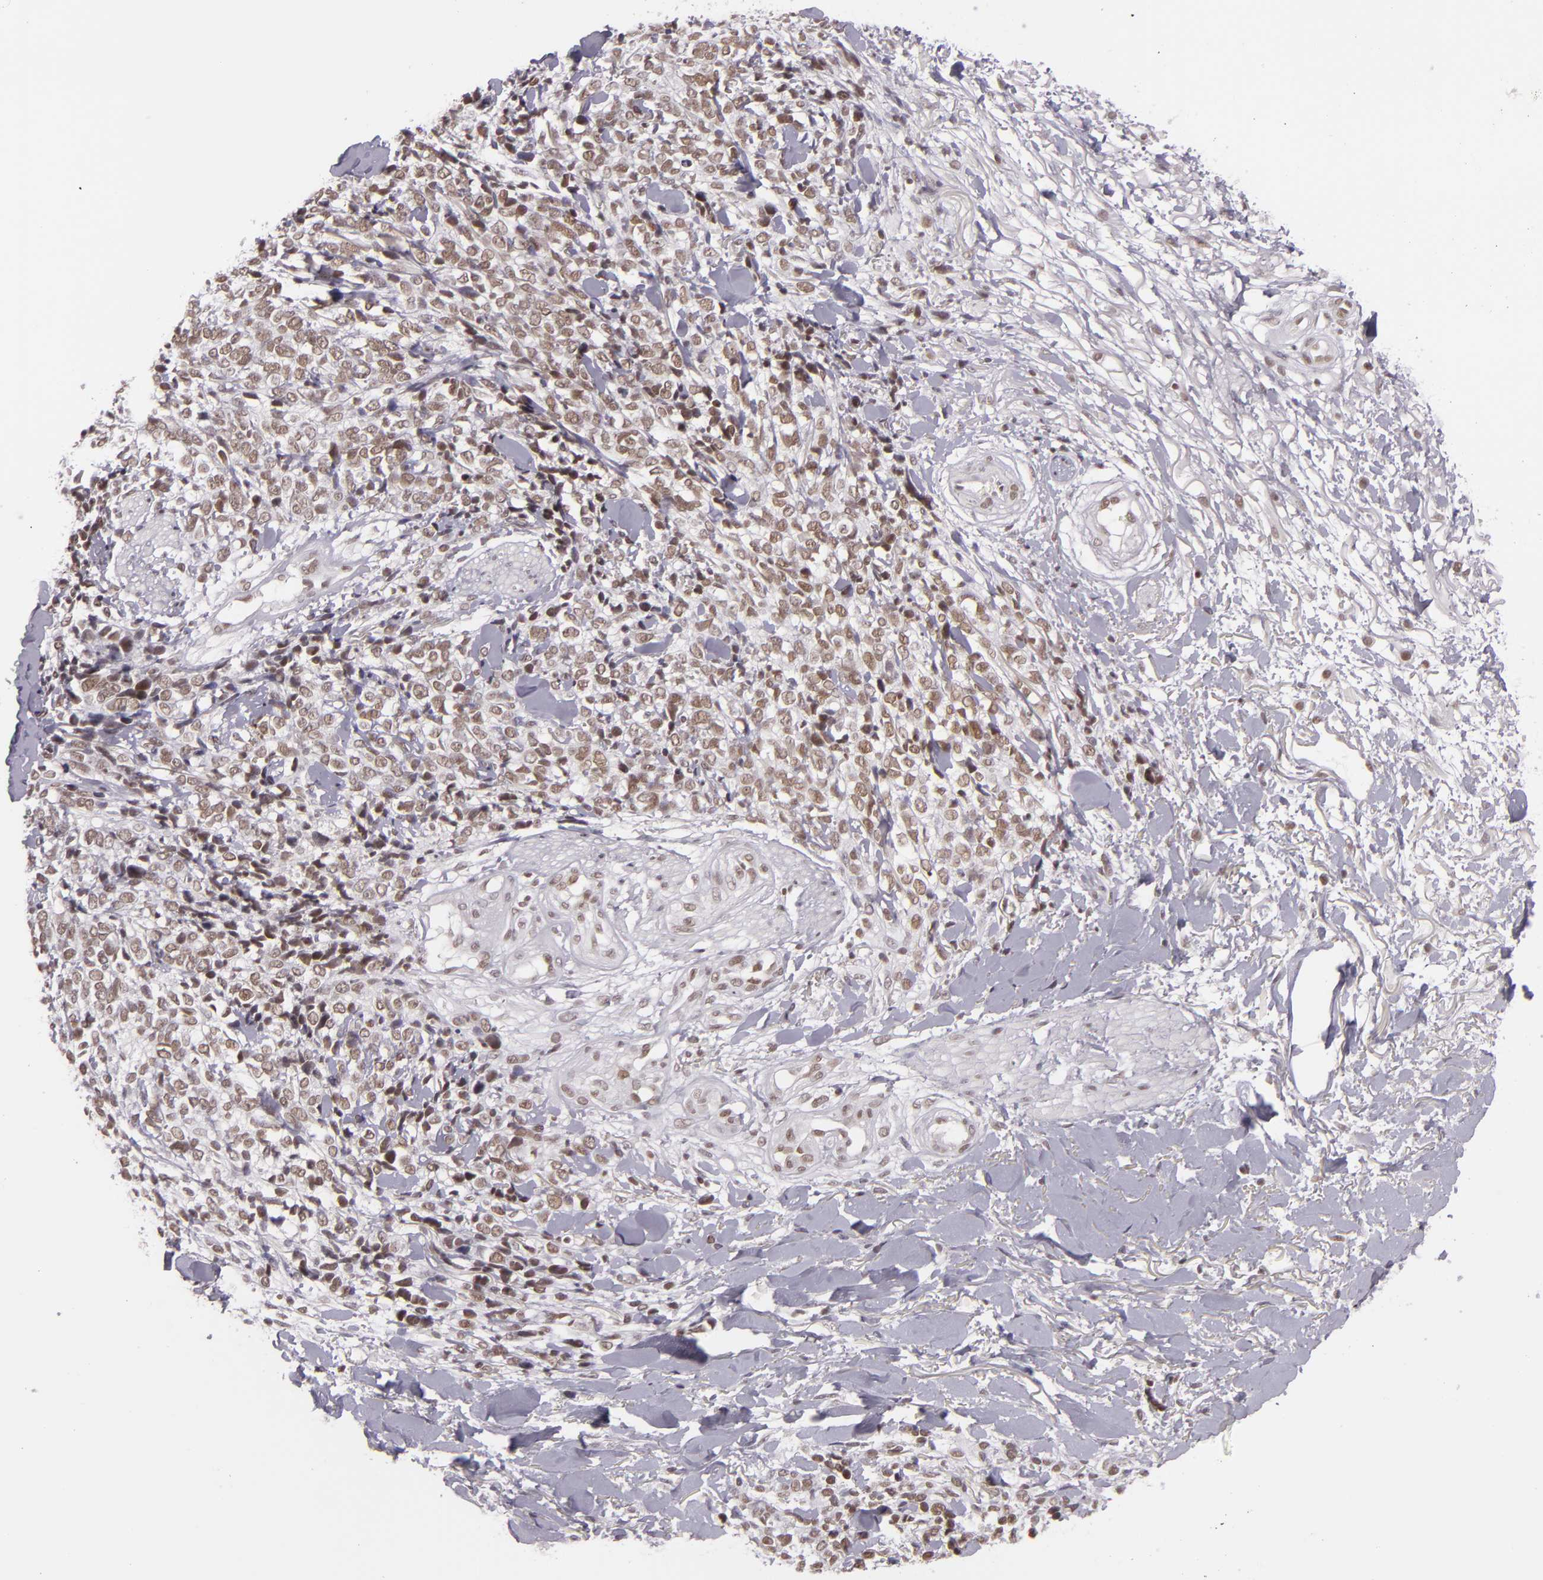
{"staining": {"intensity": "moderate", "quantity": ">75%", "location": "nuclear"}, "tissue": "melanoma", "cell_type": "Tumor cells", "image_type": "cancer", "snomed": [{"axis": "morphology", "description": "Malignant melanoma, NOS"}, {"axis": "topography", "description": "Skin"}], "caption": "Tumor cells reveal medium levels of moderate nuclear expression in about >75% of cells in malignant melanoma.", "gene": "ZFX", "patient": {"sex": "female", "age": 85}}